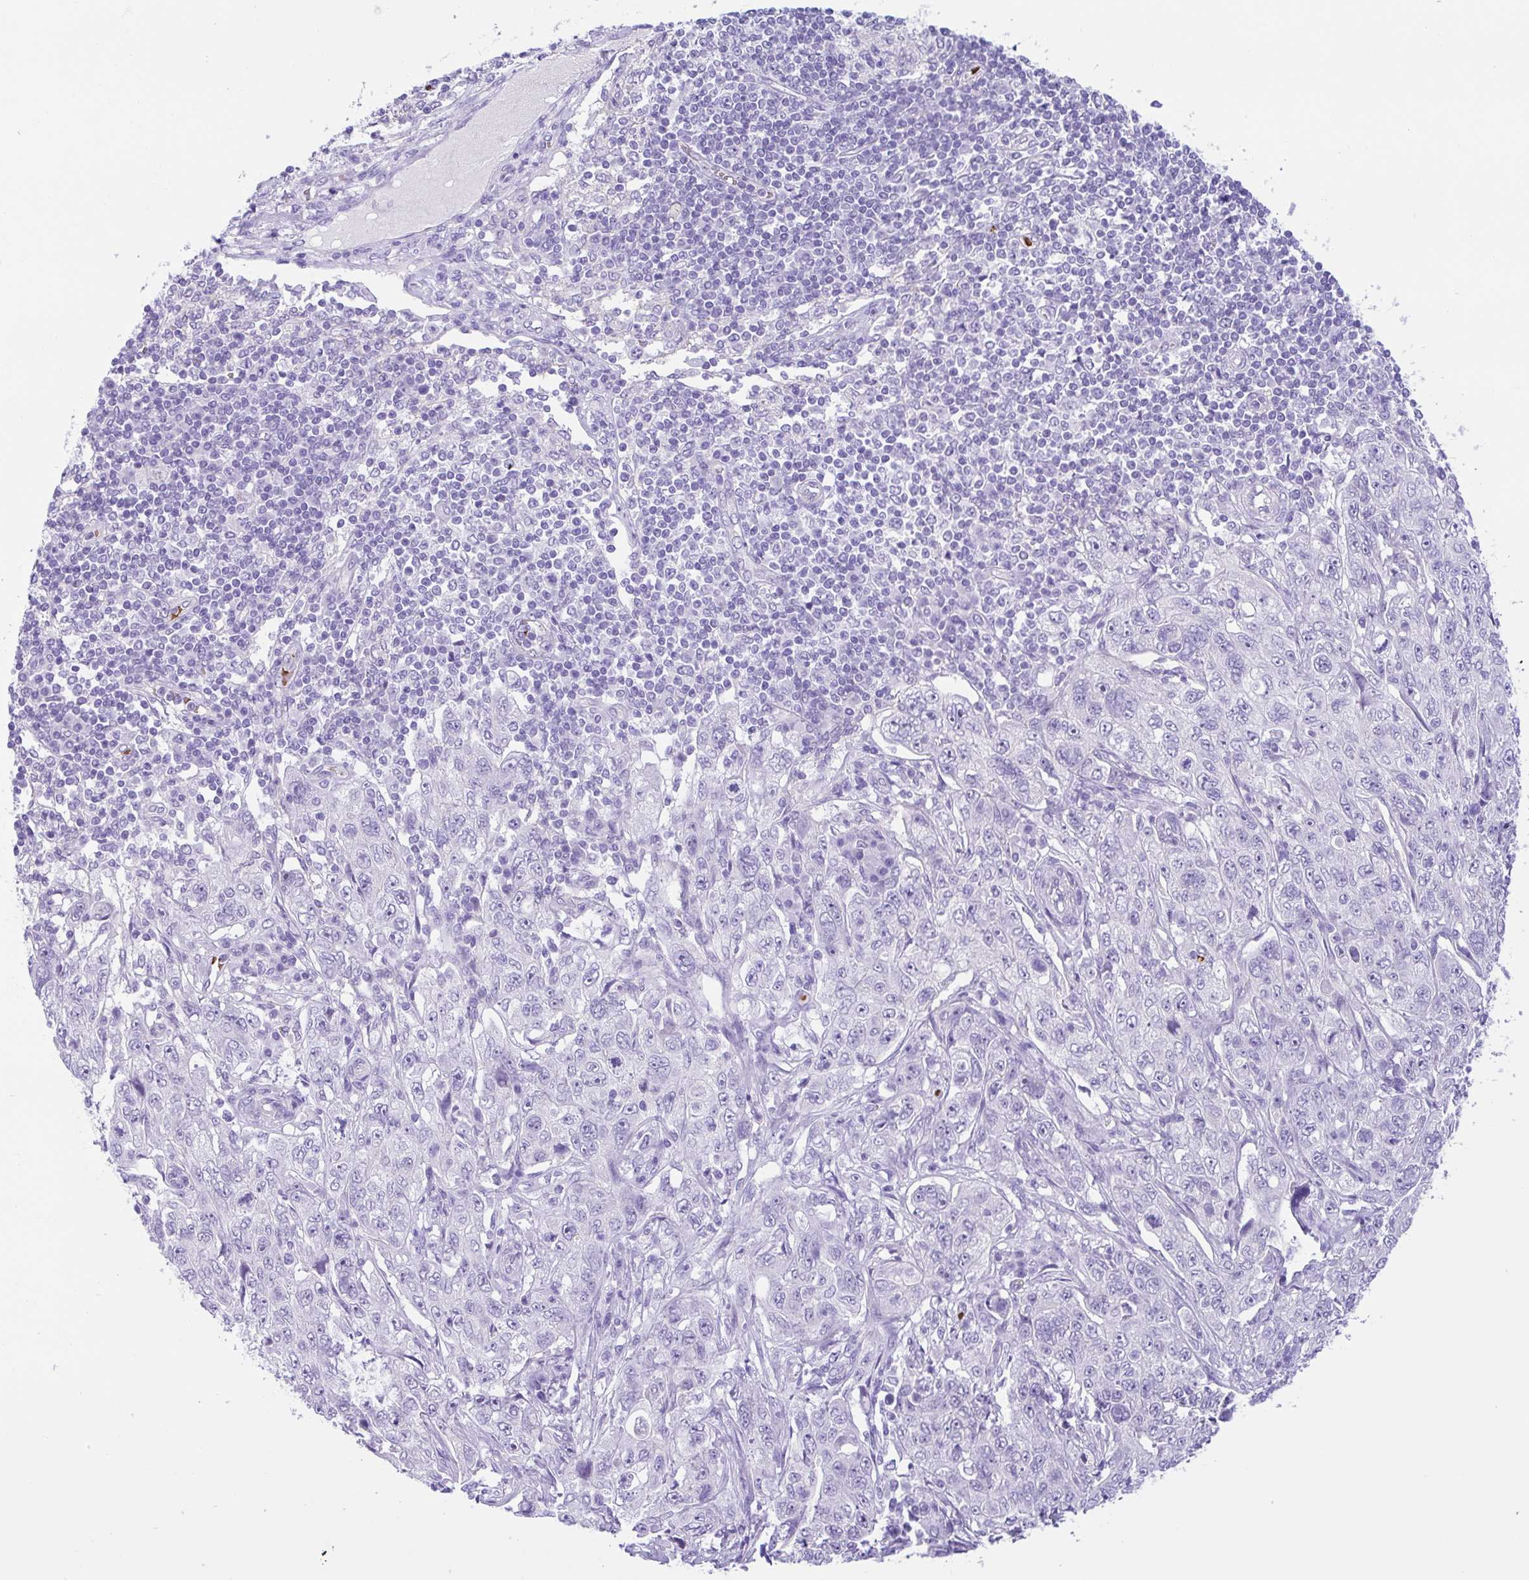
{"staining": {"intensity": "negative", "quantity": "none", "location": "none"}, "tissue": "pancreatic cancer", "cell_type": "Tumor cells", "image_type": "cancer", "snomed": [{"axis": "morphology", "description": "Adenocarcinoma, NOS"}, {"axis": "topography", "description": "Pancreas"}], "caption": "An immunohistochemistry image of adenocarcinoma (pancreatic) is shown. There is no staining in tumor cells of adenocarcinoma (pancreatic).", "gene": "TMEM79", "patient": {"sex": "male", "age": 68}}